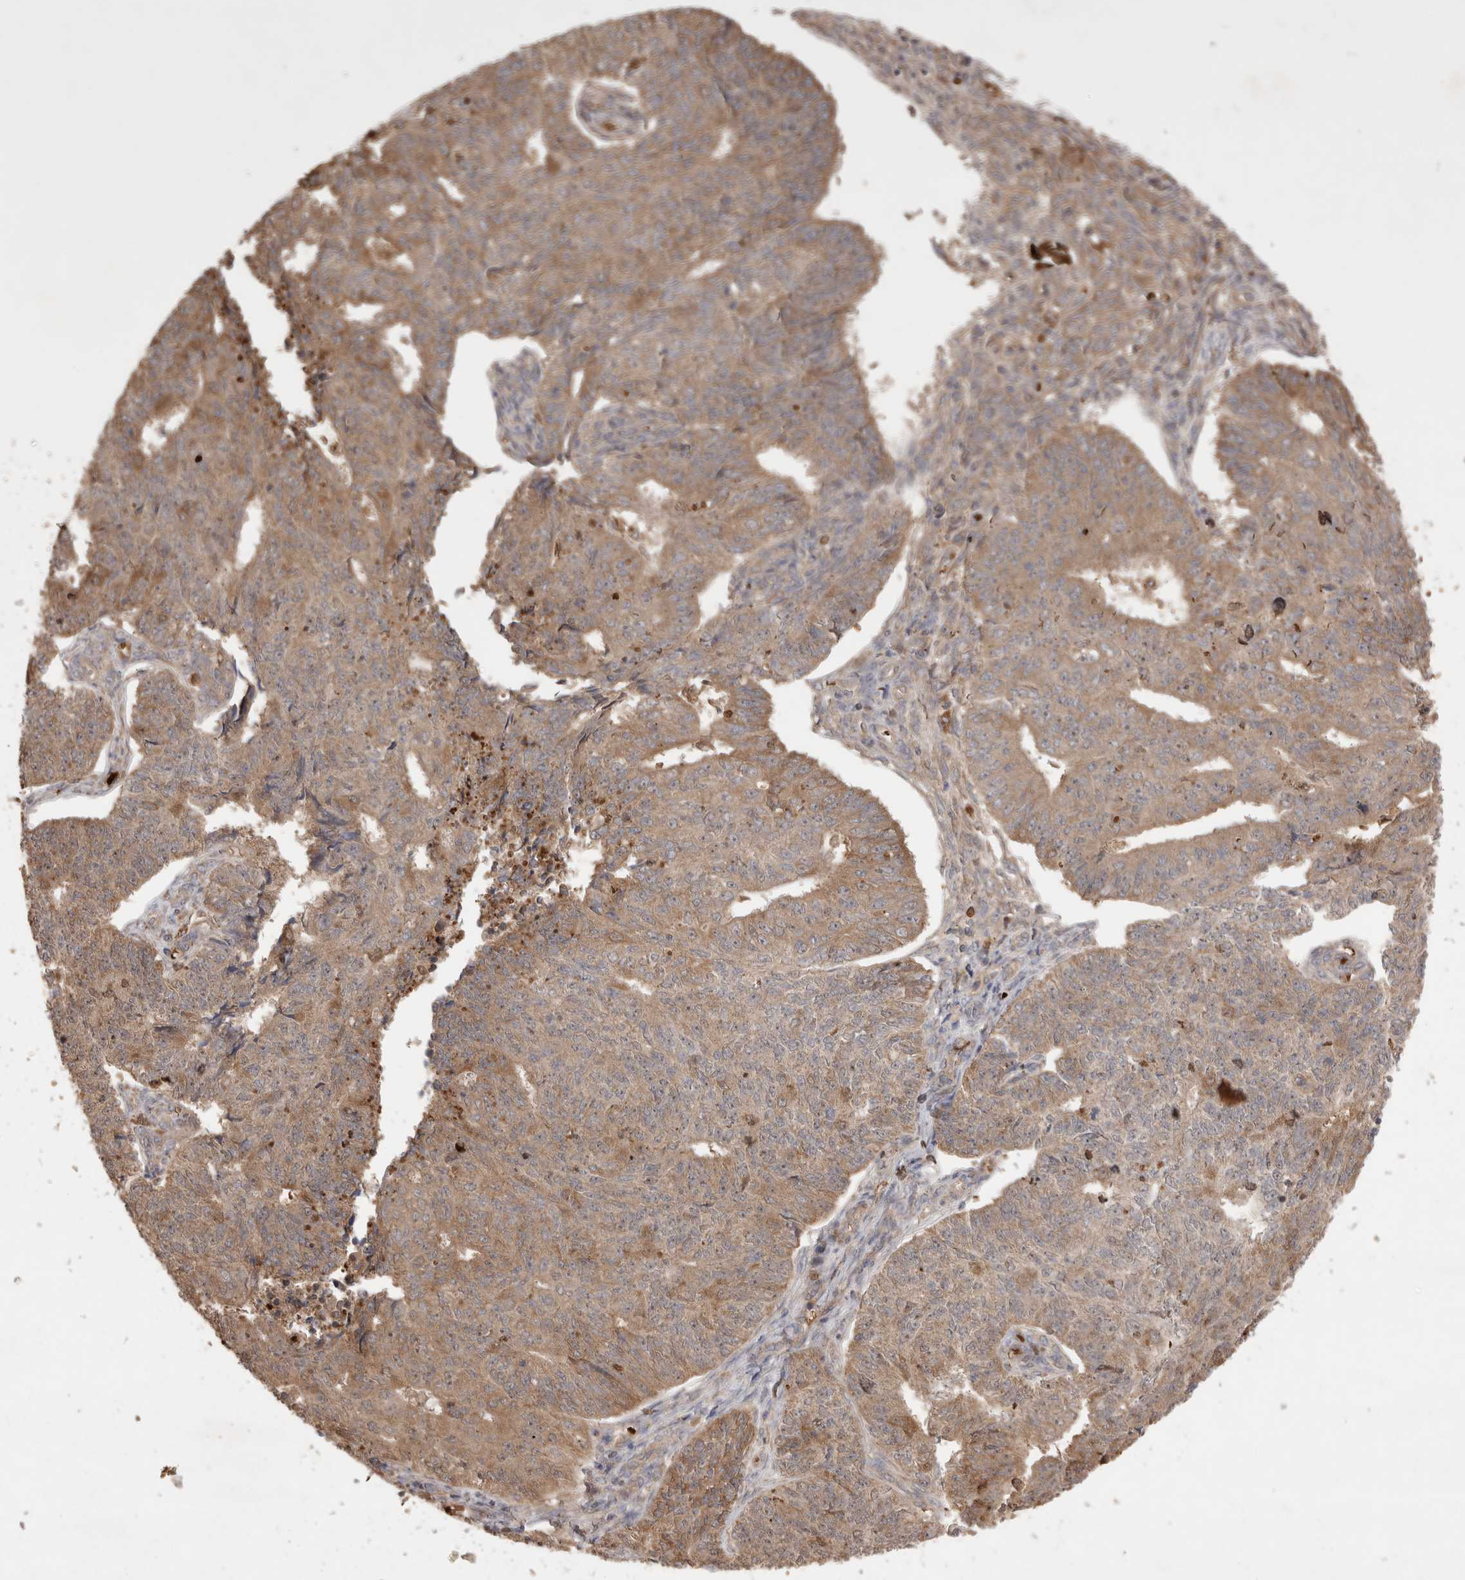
{"staining": {"intensity": "moderate", "quantity": ">75%", "location": "cytoplasmic/membranous"}, "tissue": "endometrial cancer", "cell_type": "Tumor cells", "image_type": "cancer", "snomed": [{"axis": "morphology", "description": "Adenocarcinoma, NOS"}, {"axis": "topography", "description": "Endometrium"}], "caption": "Endometrial cancer stained for a protein reveals moderate cytoplasmic/membranous positivity in tumor cells.", "gene": "FAM221A", "patient": {"sex": "female", "age": 32}}